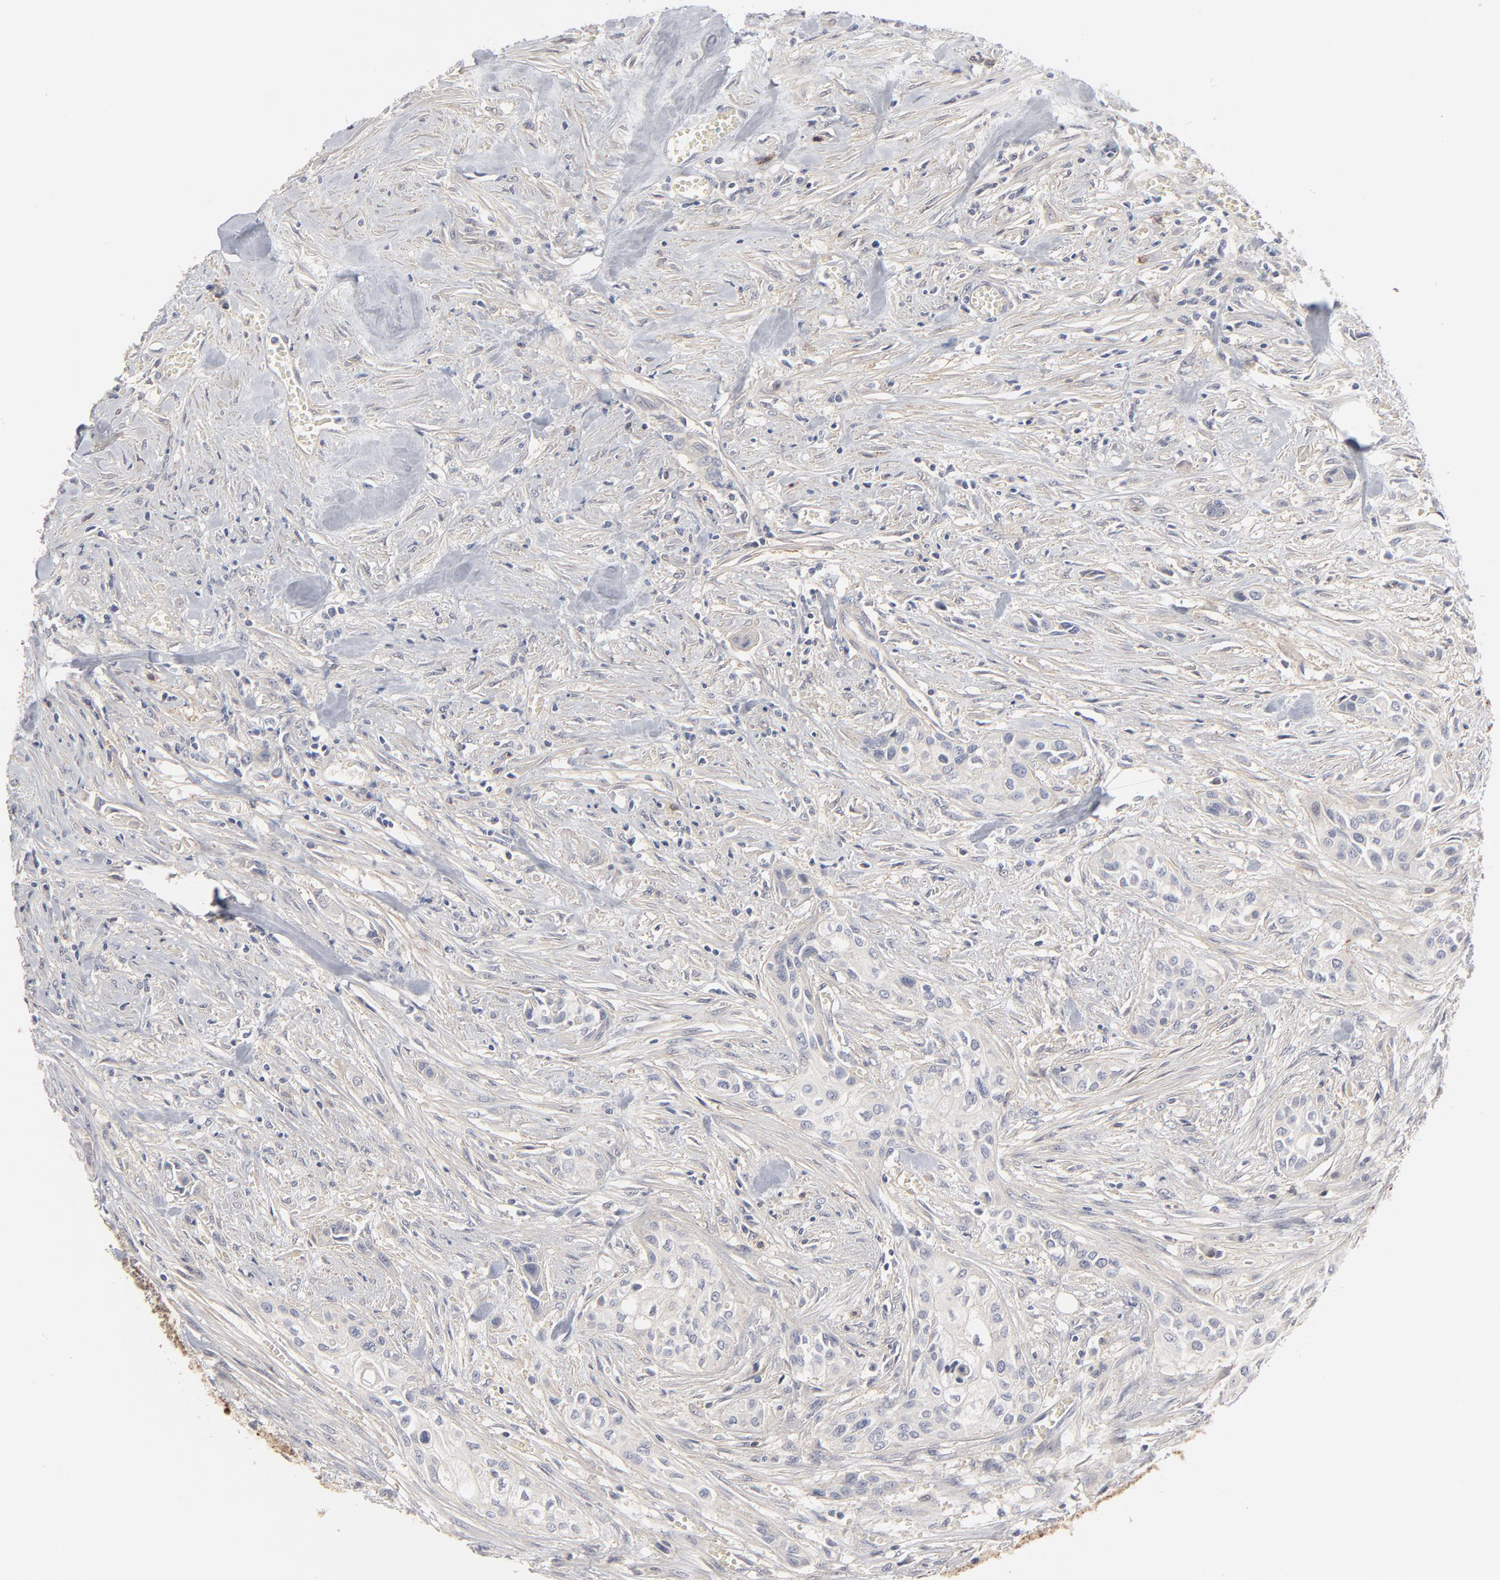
{"staining": {"intensity": "weak", "quantity": "25%-75%", "location": "cytoplasmic/membranous"}, "tissue": "urothelial cancer", "cell_type": "Tumor cells", "image_type": "cancer", "snomed": [{"axis": "morphology", "description": "Urothelial carcinoma, High grade"}, {"axis": "topography", "description": "Urinary bladder"}], "caption": "Immunohistochemical staining of urothelial carcinoma (high-grade) displays weak cytoplasmic/membranous protein positivity in about 25%-75% of tumor cells.", "gene": "SLC16A1", "patient": {"sex": "male", "age": 74}}